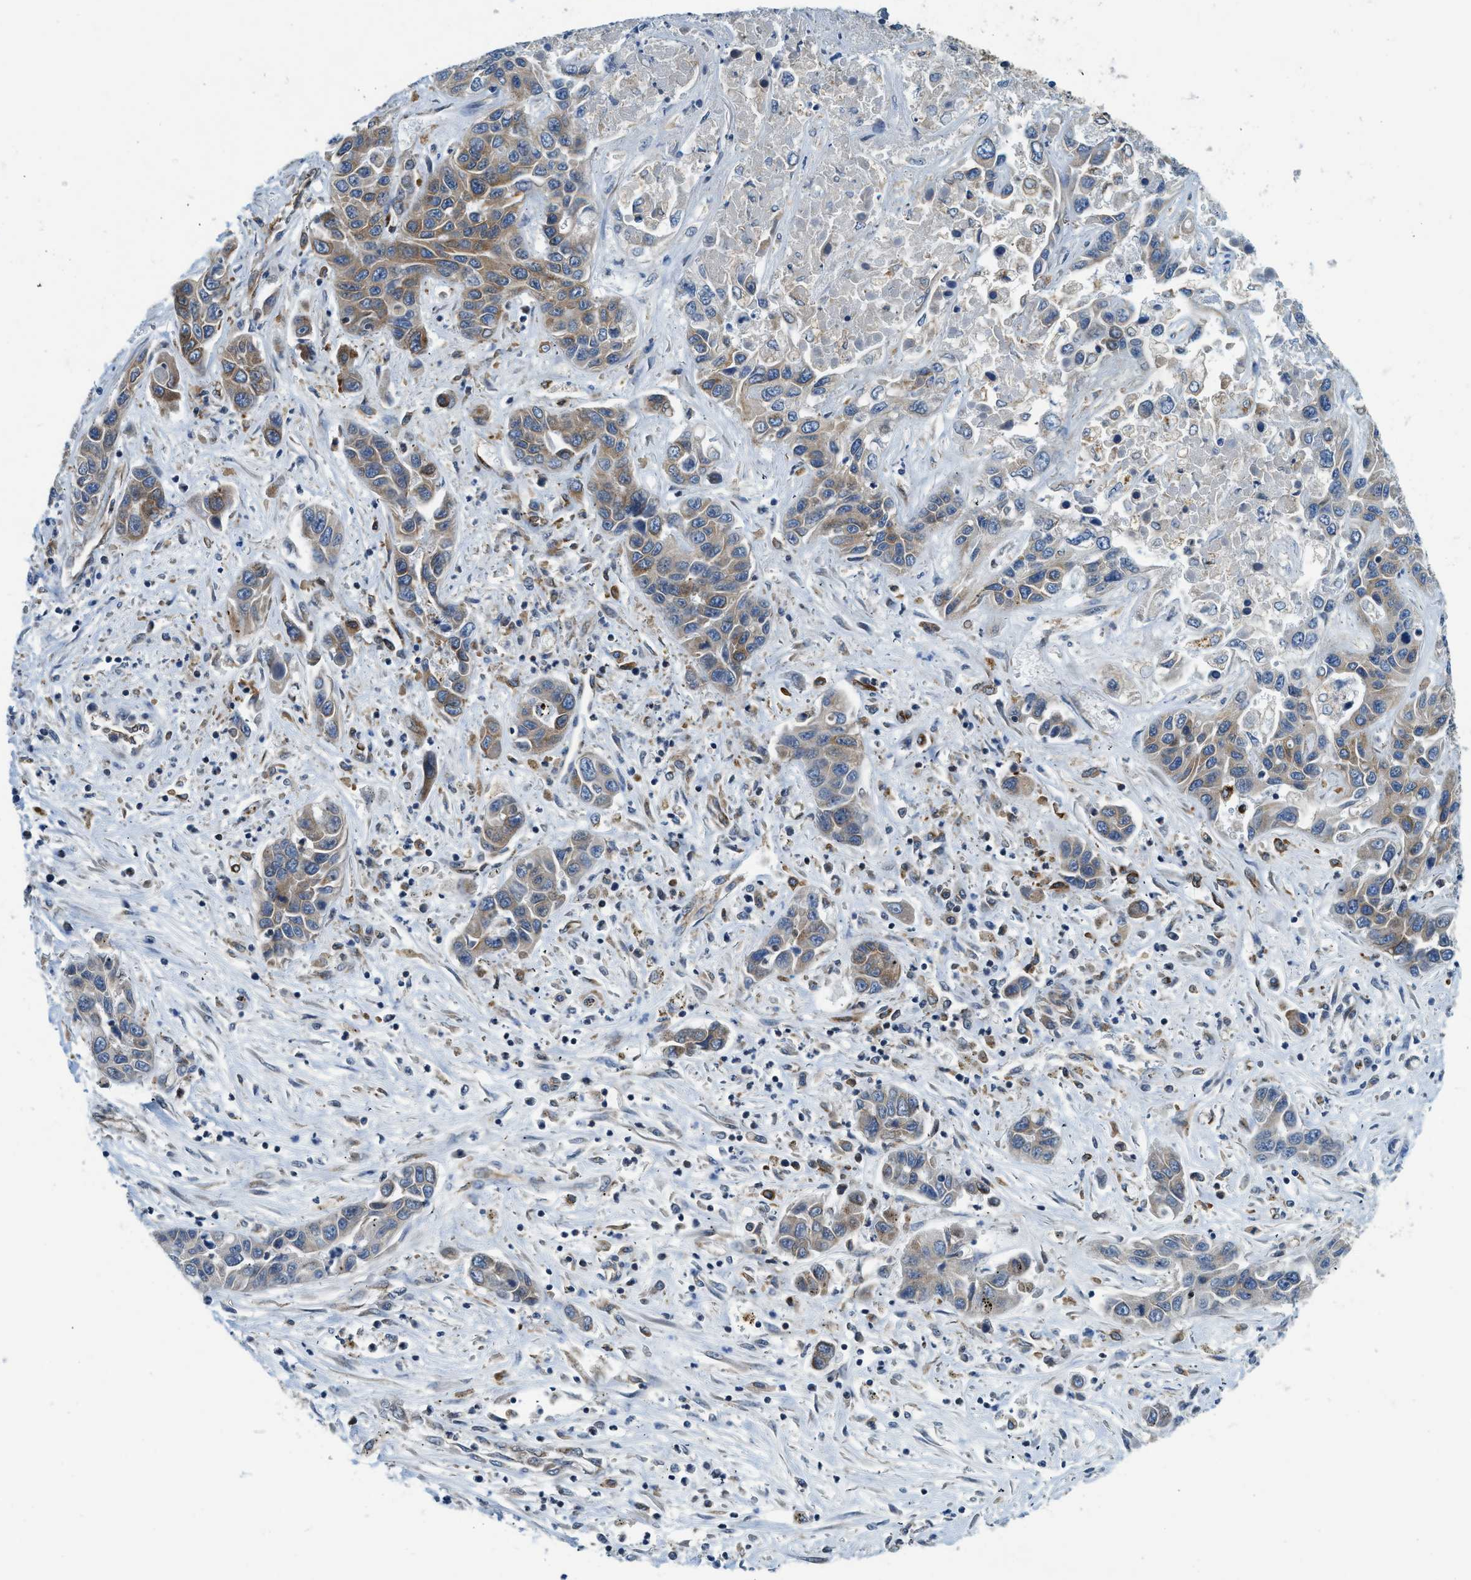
{"staining": {"intensity": "moderate", "quantity": ">75%", "location": "cytoplasmic/membranous"}, "tissue": "liver cancer", "cell_type": "Tumor cells", "image_type": "cancer", "snomed": [{"axis": "morphology", "description": "Cholangiocarcinoma"}, {"axis": "topography", "description": "Liver"}], "caption": "This is an image of immunohistochemistry staining of liver cholangiocarcinoma, which shows moderate staining in the cytoplasmic/membranous of tumor cells.", "gene": "BCAP31", "patient": {"sex": "female", "age": 52}}